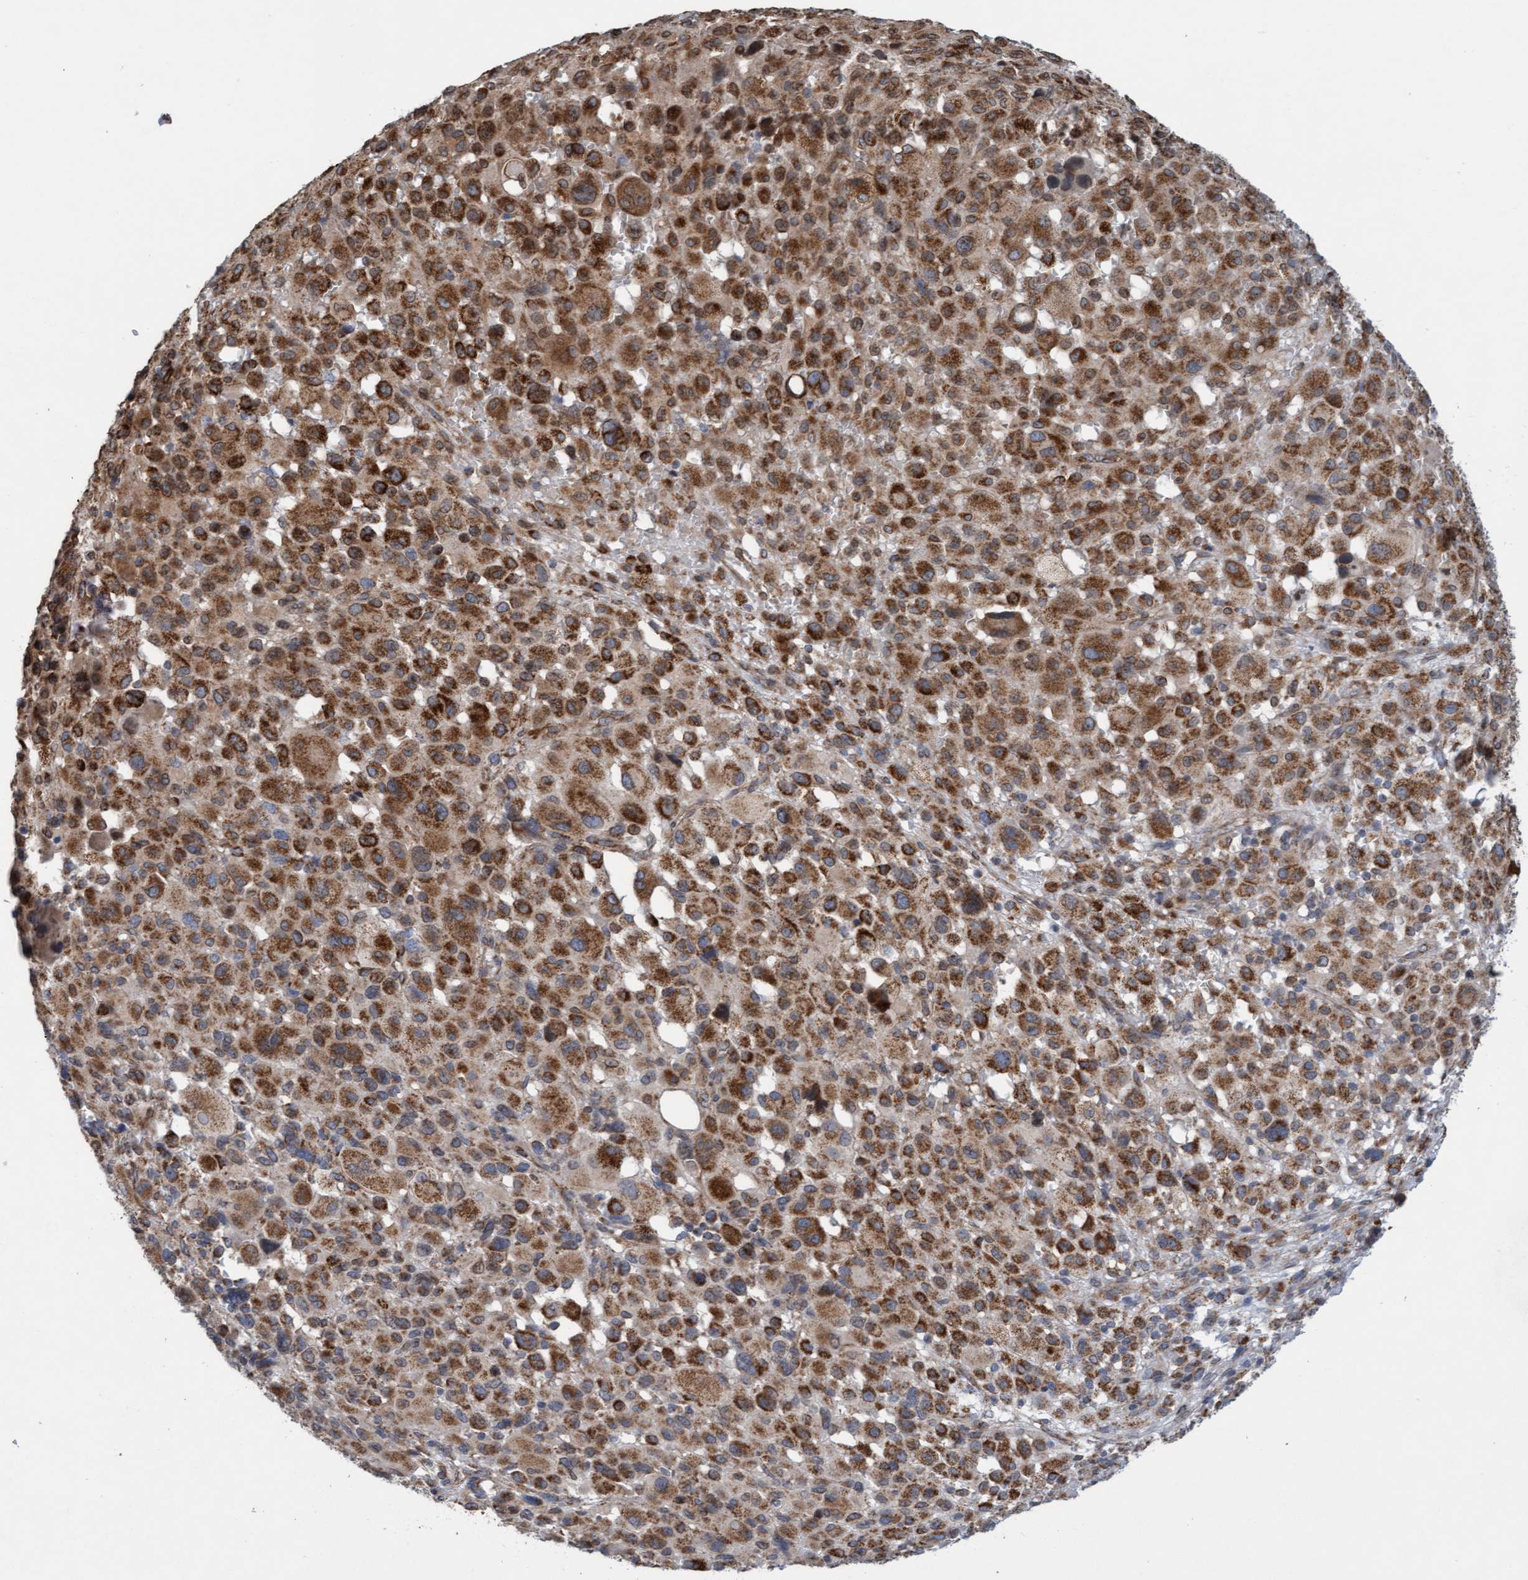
{"staining": {"intensity": "strong", "quantity": ">75%", "location": "cytoplasmic/membranous"}, "tissue": "melanoma", "cell_type": "Tumor cells", "image_type": "cancer", "snomed": [{"axis": "morphology", "description": "Malignant melanoma, Metastatic site"}, {"axis": "topography", "description": "Skin"}], "caption": "Immunohistochemical staining of human malignant melanoma (metastatic site) displays strong cytoplasmic/membranous protein staining in approximately >75% of tumor cells. Nuclei are stained in blue.", "gene": "MRPS23", "patient": {"sex": "female", "age": 74}}